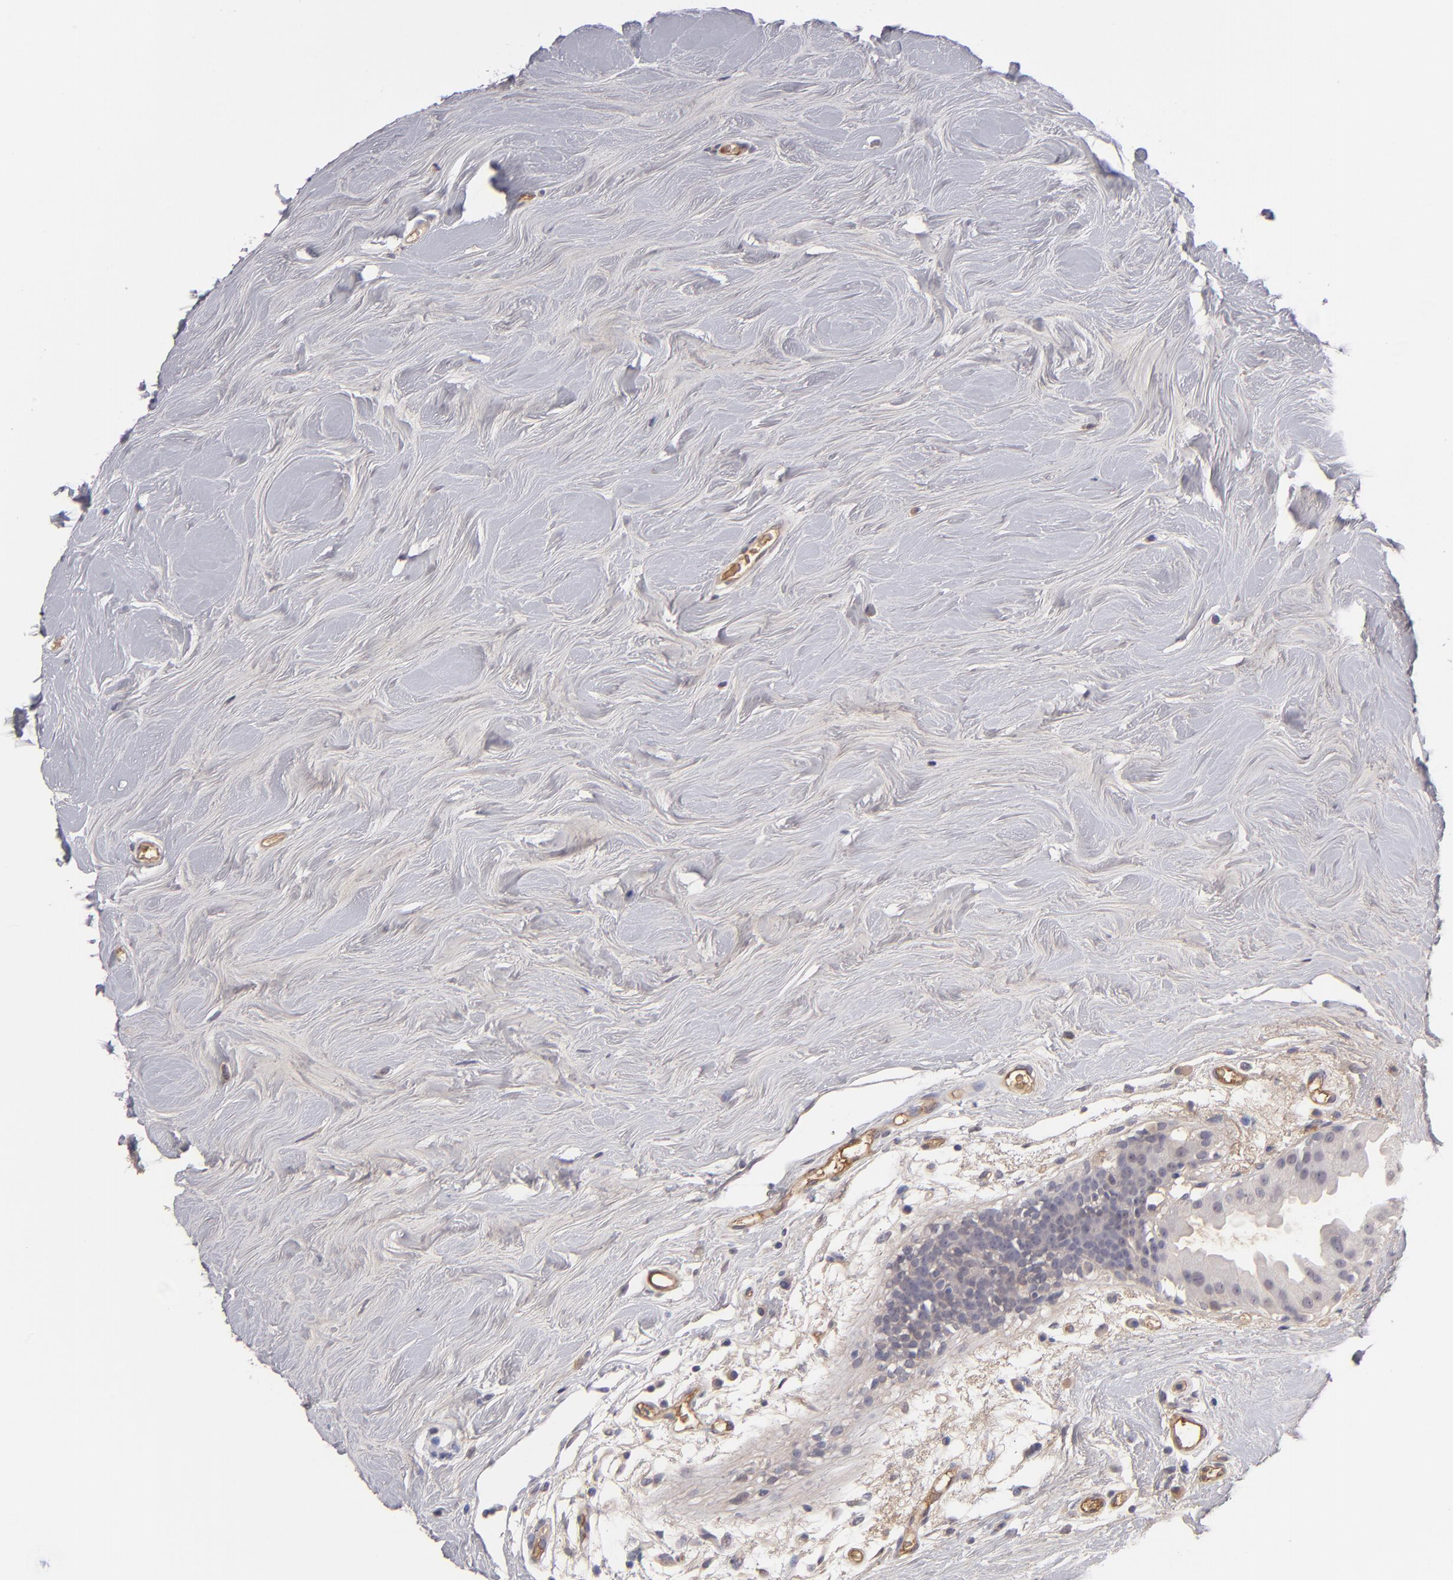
{"staining": {"intensity": "weak", "quantity": "<25%", "location": "cytoplasmic/membranous"}, "tissue": "breast cancer", "cell_type": "Tumor cells", "image_type": "cancer", "snomed": [{"axis": "morphology", "description": "Duct carcinoma"}, {"axis": "topography", "description": "Breast"}], "caption": "DAB (3,3'-diaminobenzidine) immunohistochemical staining of breast cancer (infiltrating ductal carcinoma) exhibits no significant expression in tumor cells.", "gene": "ITIH4", "patient": {"sex": "female", "age": 40}}